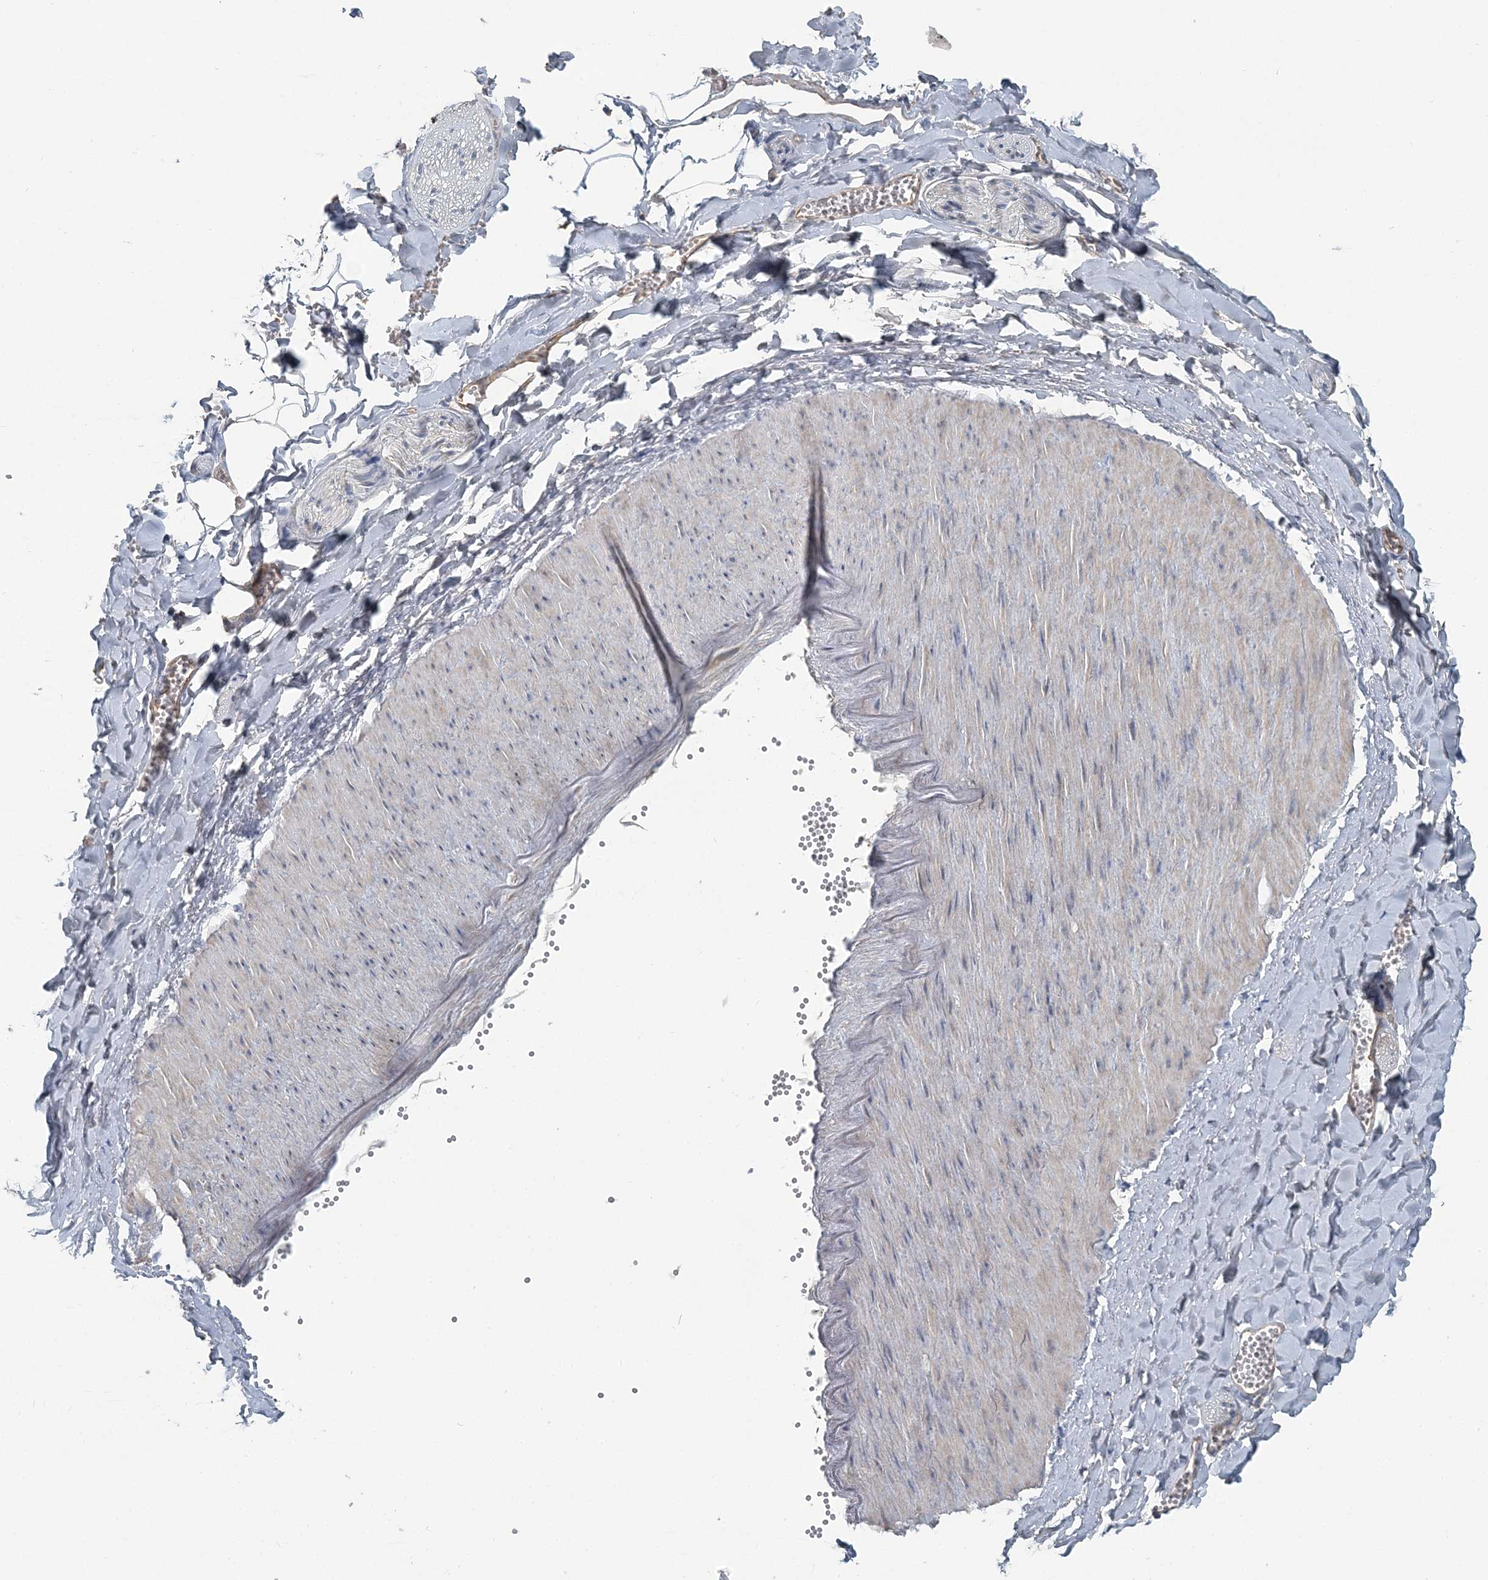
{"staining": {"intensity": "negative", "quantity": "none", "location": "none"}, "tissue": "adipose tissue", "cell_type": "Adipocytes", "image_type": "normal", "snomed": [{"axis": "morphology", "description": "Normal tissue, NOS"}, {"axis": "topography", "description": "Gallbladder"}, {"axis": "topography", "description": "Peripheral nerve tissue"}], "caption": "High magnification brightfield microscopy of normal adipose tissue stained with DAB (3,3'-diaminobenzidine) (brown) and counterstained with hematoxylin (blue): adipocytes show no significant expression. The staining is performed using DAB brown chromogen with nuclei counter-stained in using hematoxylin.", "gene": "CMBL", "patient": {"sex": "male", "age": 38}}